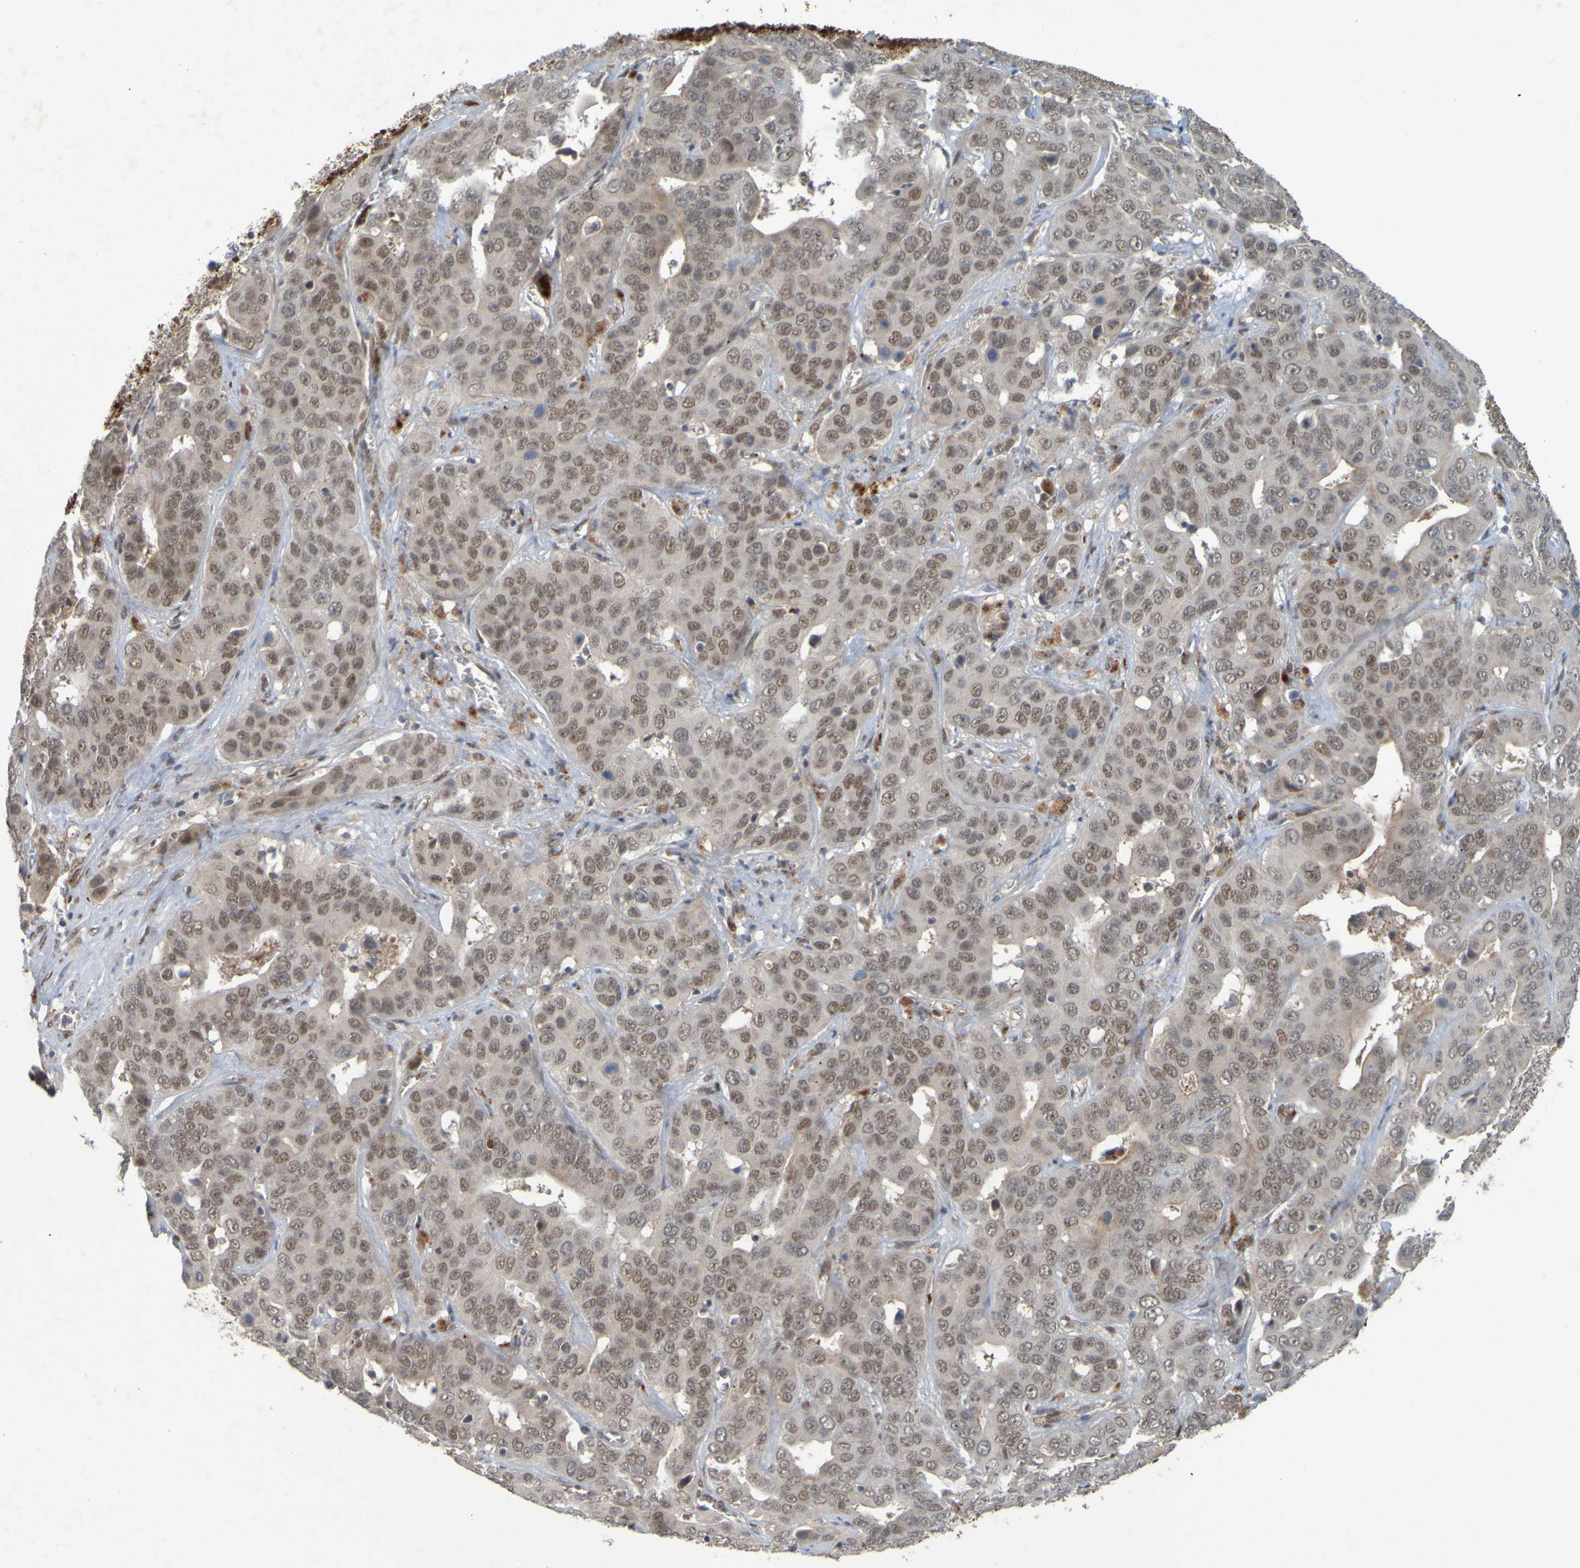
{"staining": {"intensity": "moderate", "quantity": ">75%", "location": "nuclear"}, "tissue": "liver cancer", "cell_type": "Tumor cells", "image_type": "cancer", "snomed": [{"axis": "morphology", "description": "Cholangiocarcinoma"}, {"axis": "topography", "description": "Liver"}], "caption": "A high-resolution image shows immunohistochemistry (IHC) staining of cholangiocarcinoma (liver), which displays moderate nuclear staining in approximately >75% of tumor cells.", "gene": "MCPH1", "patient": {"sex": "female", "age": 52}}